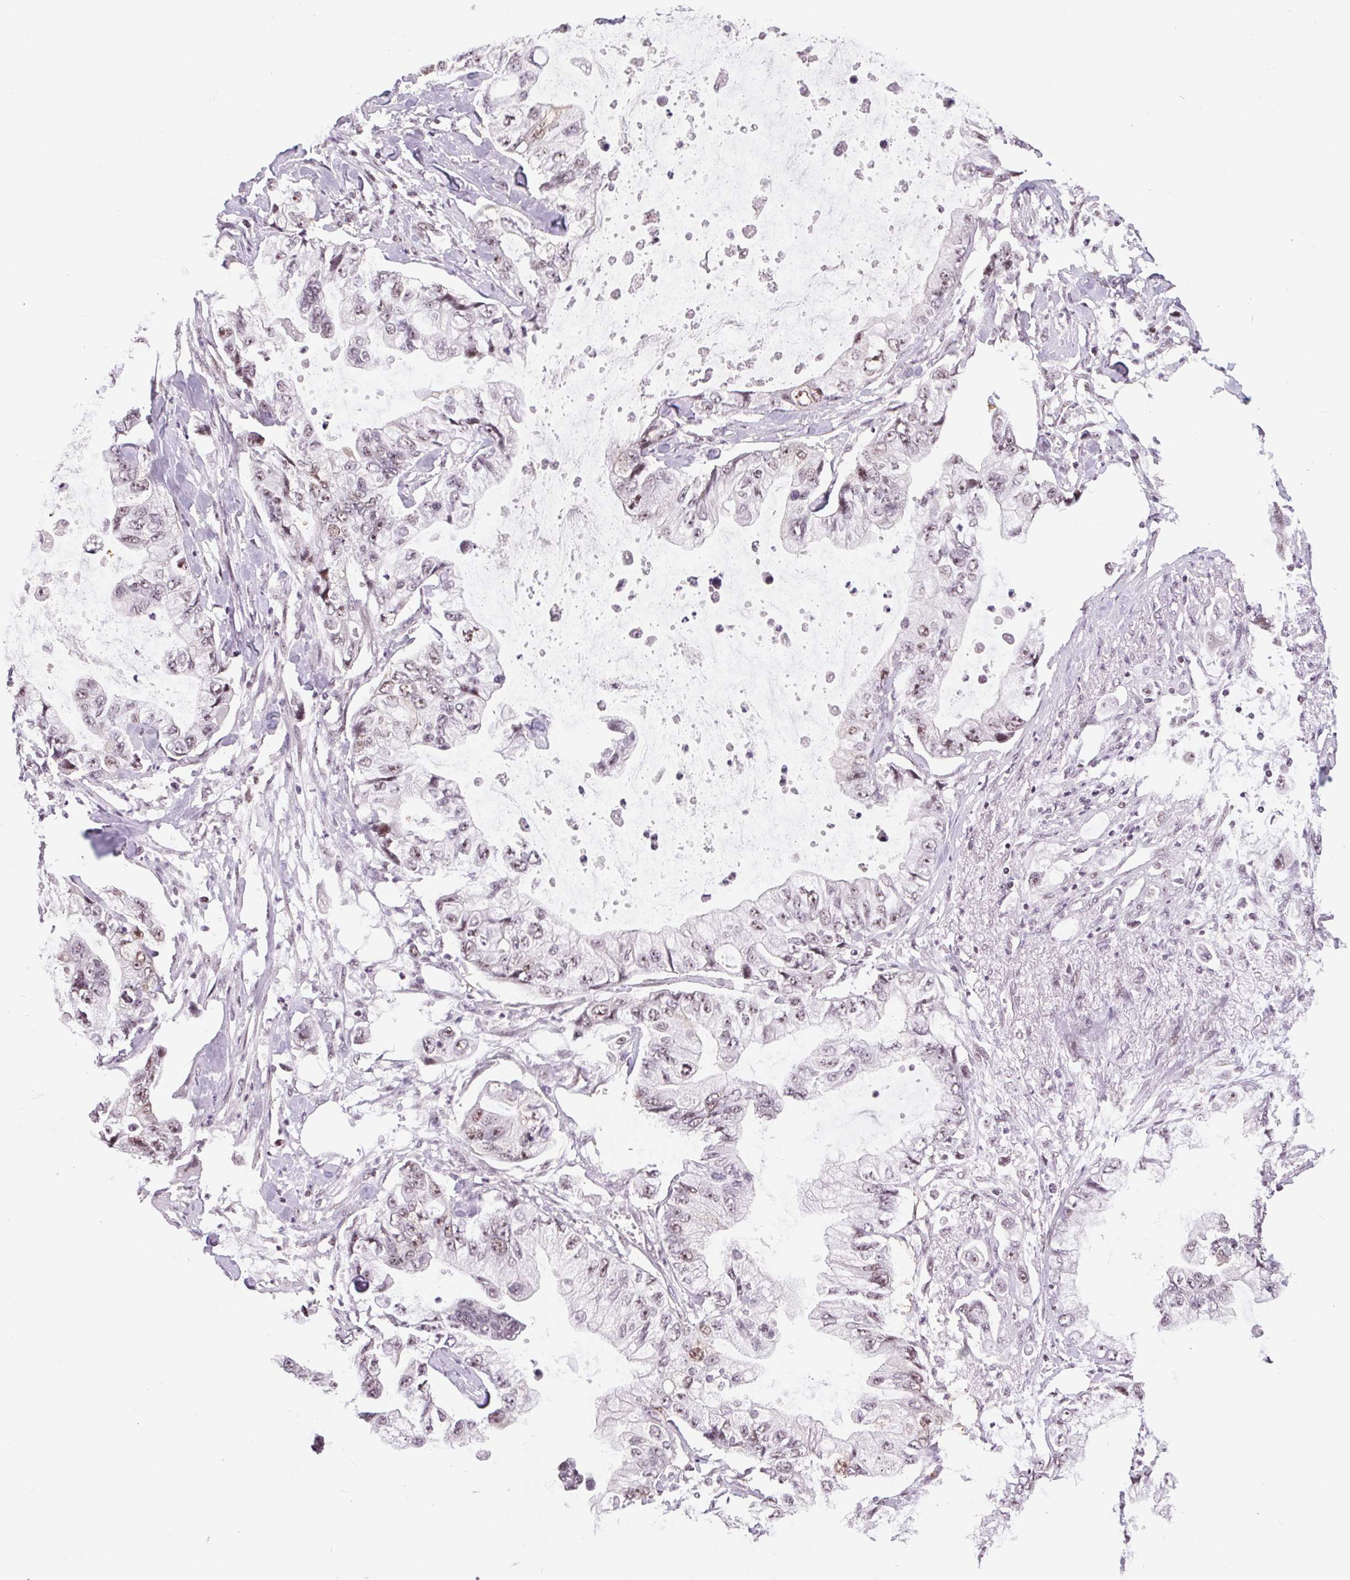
{"staining": {"intensity": "moderate", "quantity": "25%-75%", "location": "cytoplasmic/membranous,nuclear"}, "tissue": "stomach cancer", "cell_type": "Tumor cells", "image_type": "cancer", "snomed": [{"axis": "morphology", "description": "Adenocarcinoma, NOS"}, {"axis": "topography", "description": "Pancreas"}, {"axis": "topography", "description": "Stomach, upper"}, {"axis": "topography", "description": "Stomach"}], "caption": "This micrograph demonstrates immunohistochemistry (IHC) staining of stomach cancer, with medium moderate cytoplasmic/membranous and nuclear staining in about 25%-75% of tumor cells.", "gene": "CD2BP2", "patient": {"sex": "male", "age": 77}}